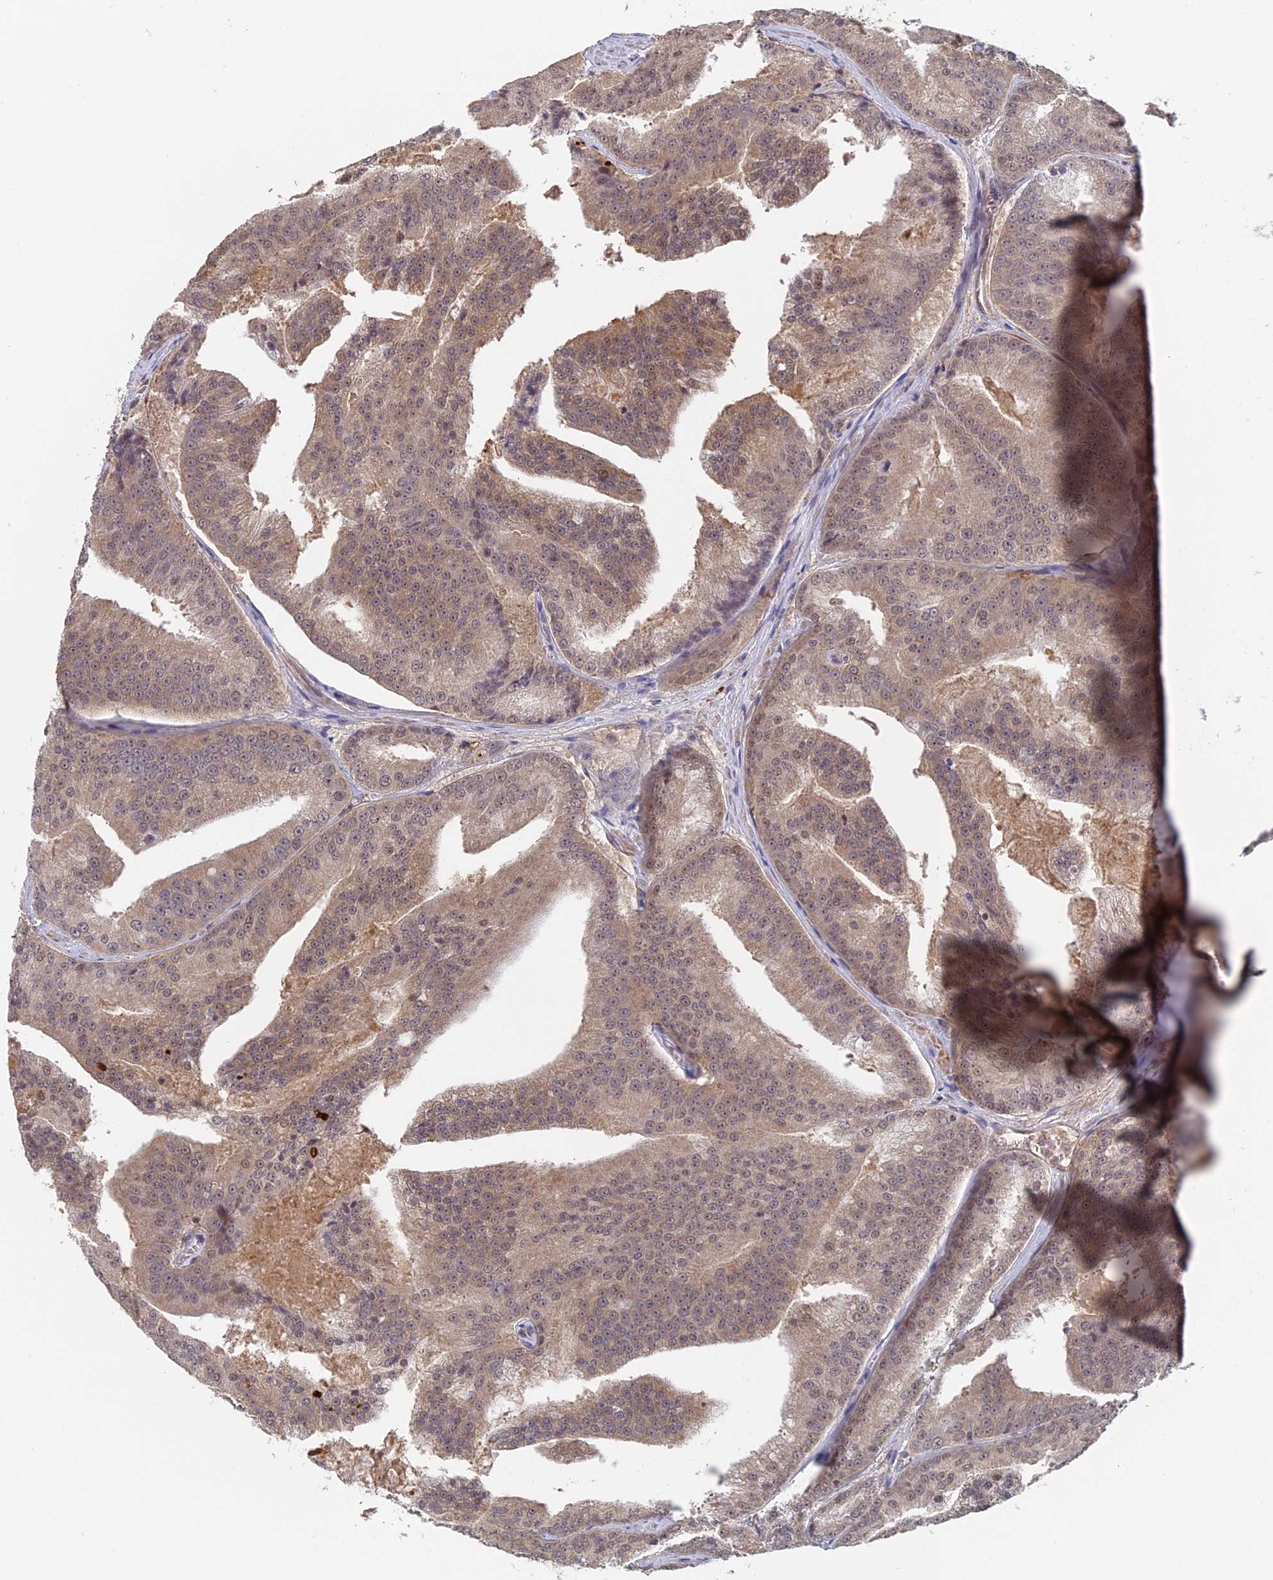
{"staining": {"intensity": "weak", "quantity": ">75%", "location": "cytoplasmic/membranous,nuclear"}, "tissue": "prostate cancer", "cell_type": "Tumor cells", "image_type": "cancer", "snomed": [{"axis": "morphology", "description": "Adenocarcinoma, High grade"}, {"axis": "topography", "description": "Prostate"}], "caption": "There is low levels of weak cytoplasmic/membranous and nuclear expression in tumor cells of adenocarcinoma (high-grade) (prostate), as demonstrated by immunohistochemical staining (brown color).", "gene": "FAM98C", "patient": {"sex": "male", "age": 61}}